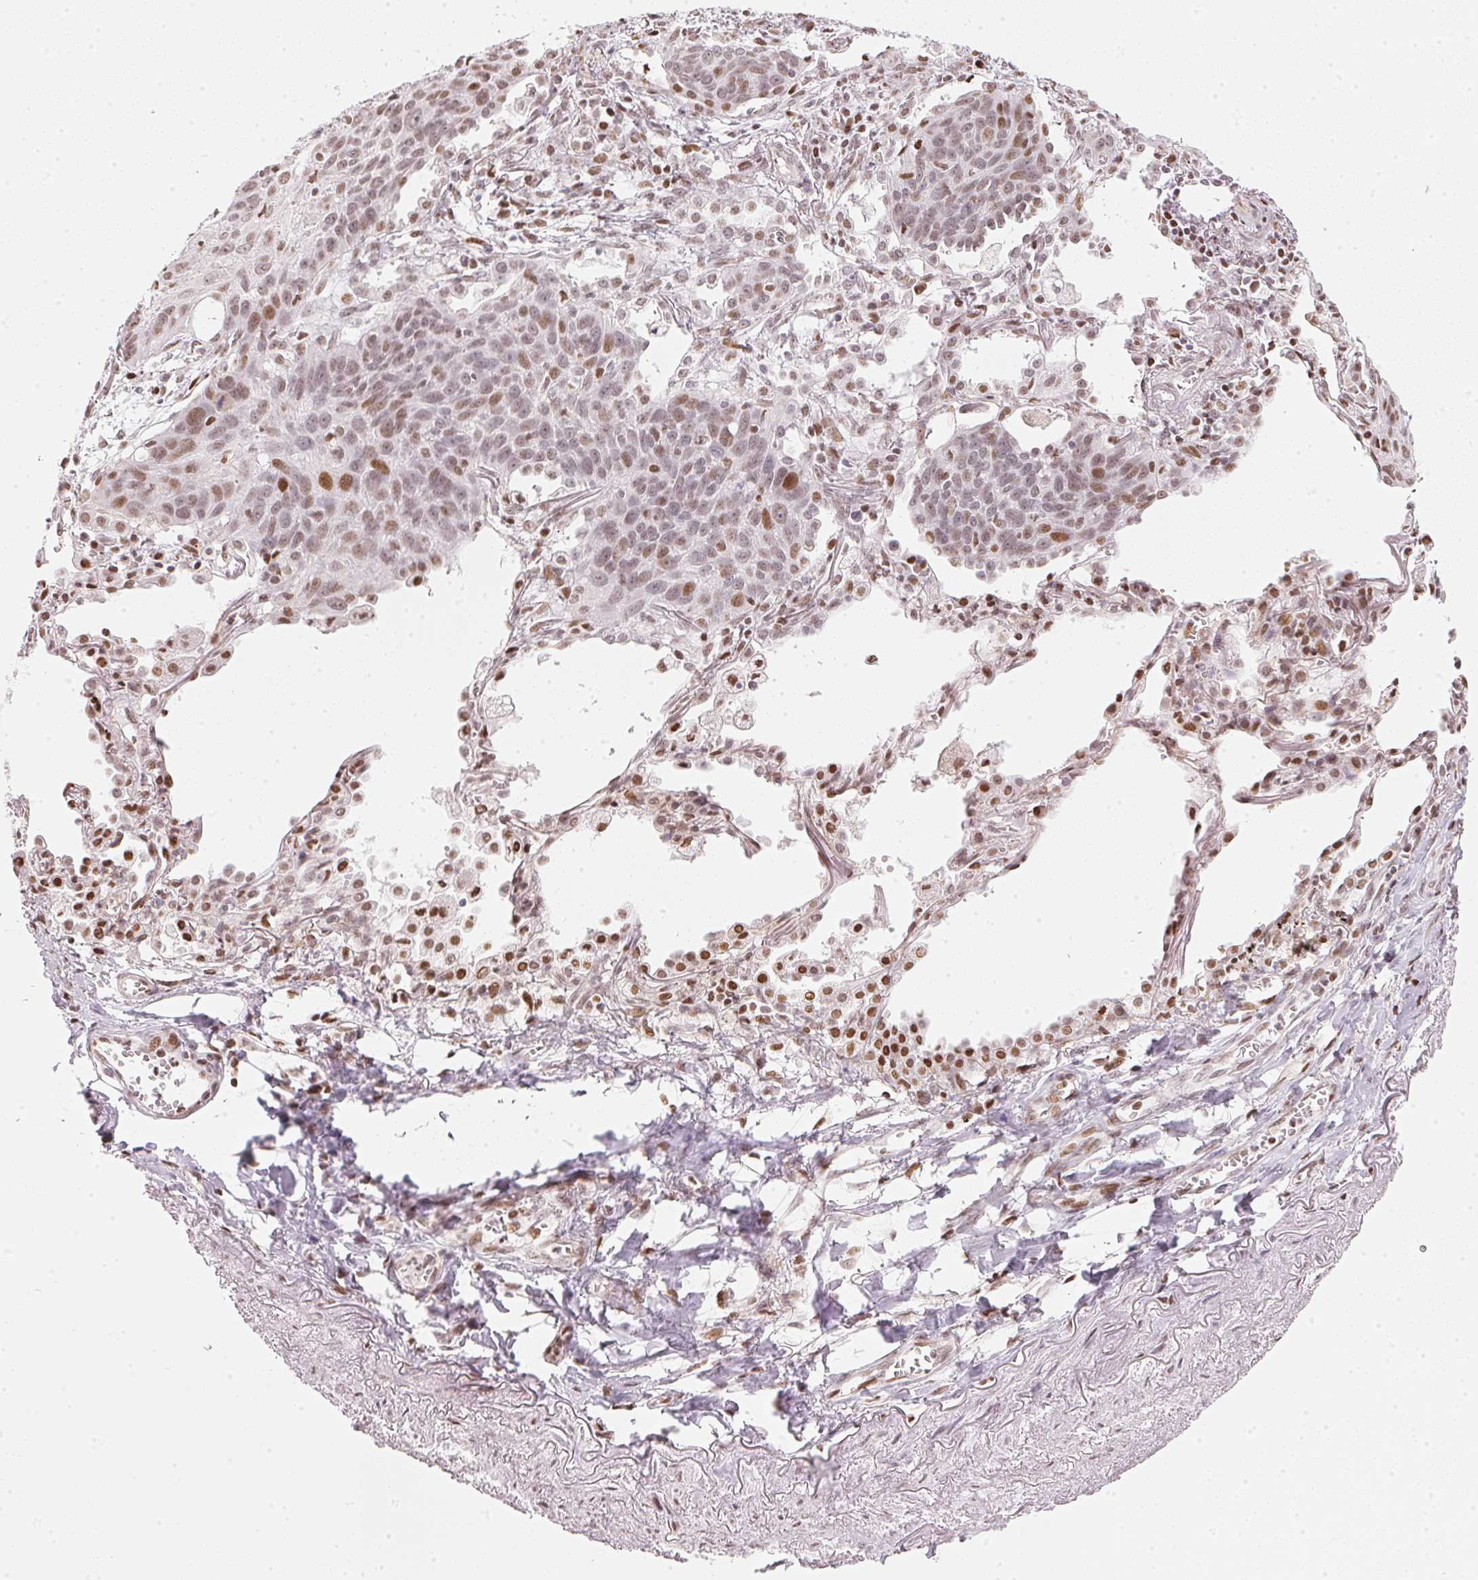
{"staining": {"intensity": "weak", "quantity": "25%-75%", "location": "nuclear"}, "tissue": "lung cancer", "cell_type": "Tumor cells", "image_type": "cancer", "snomed": [{"axis": "morphology", "description": "Squamous cell carcinoma, NOS"}, {"axis": "topography", "description": "Lung"}], "caption": "This micrograph demonstrates lung cancer (squamous cell carcinoma) stained with IHC to label a protein in brown. The nuclear of tumor cells show weak positivity for the protein. Nuclei are counter-stained blue.", "gene": "KAT6A", "patient": {"sex": "male", "age": 71}}